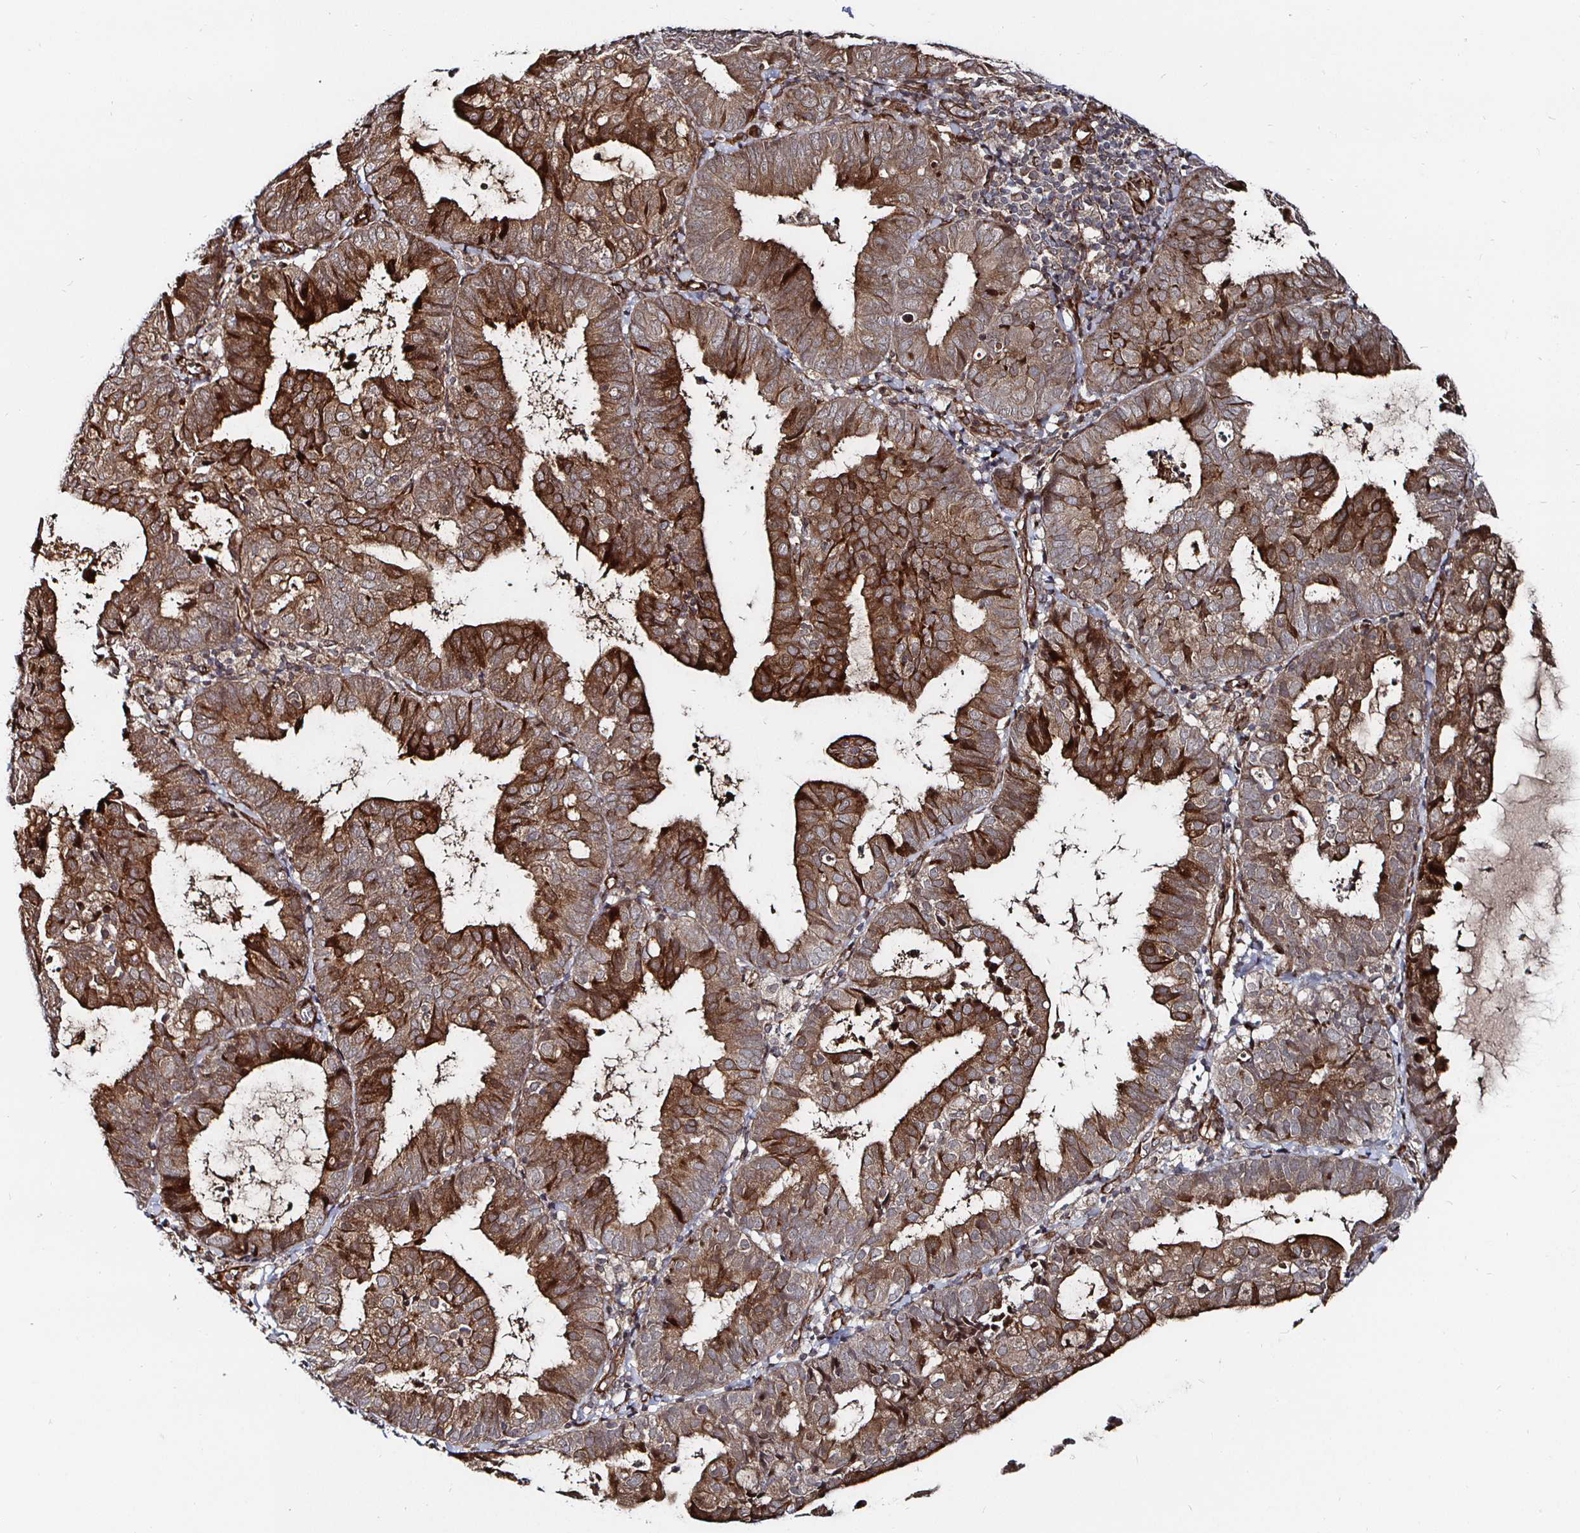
{"staining": {"intensity": "strong", "quantity": "25%-75%", "location": "cytoplasmic/membranous"}, "tissue": "endometrial cancer", "cell_type": "Tumor cells", "image_type": "cancer", "snomed": [{"axis": "morphology", "description": "Adenocarcinoma, NOS"}, {"axis": "topography", "description": "Endometrium"}], "caption": "Strong cytoplasmic/membranous expression for a protein is appreciated in approximately 25%-75% of tumor cells of adenocarcinoma (endometrial) using IHC.", "gene": "TBKBP1", "patient": {"sex": "female", "age": 80}}